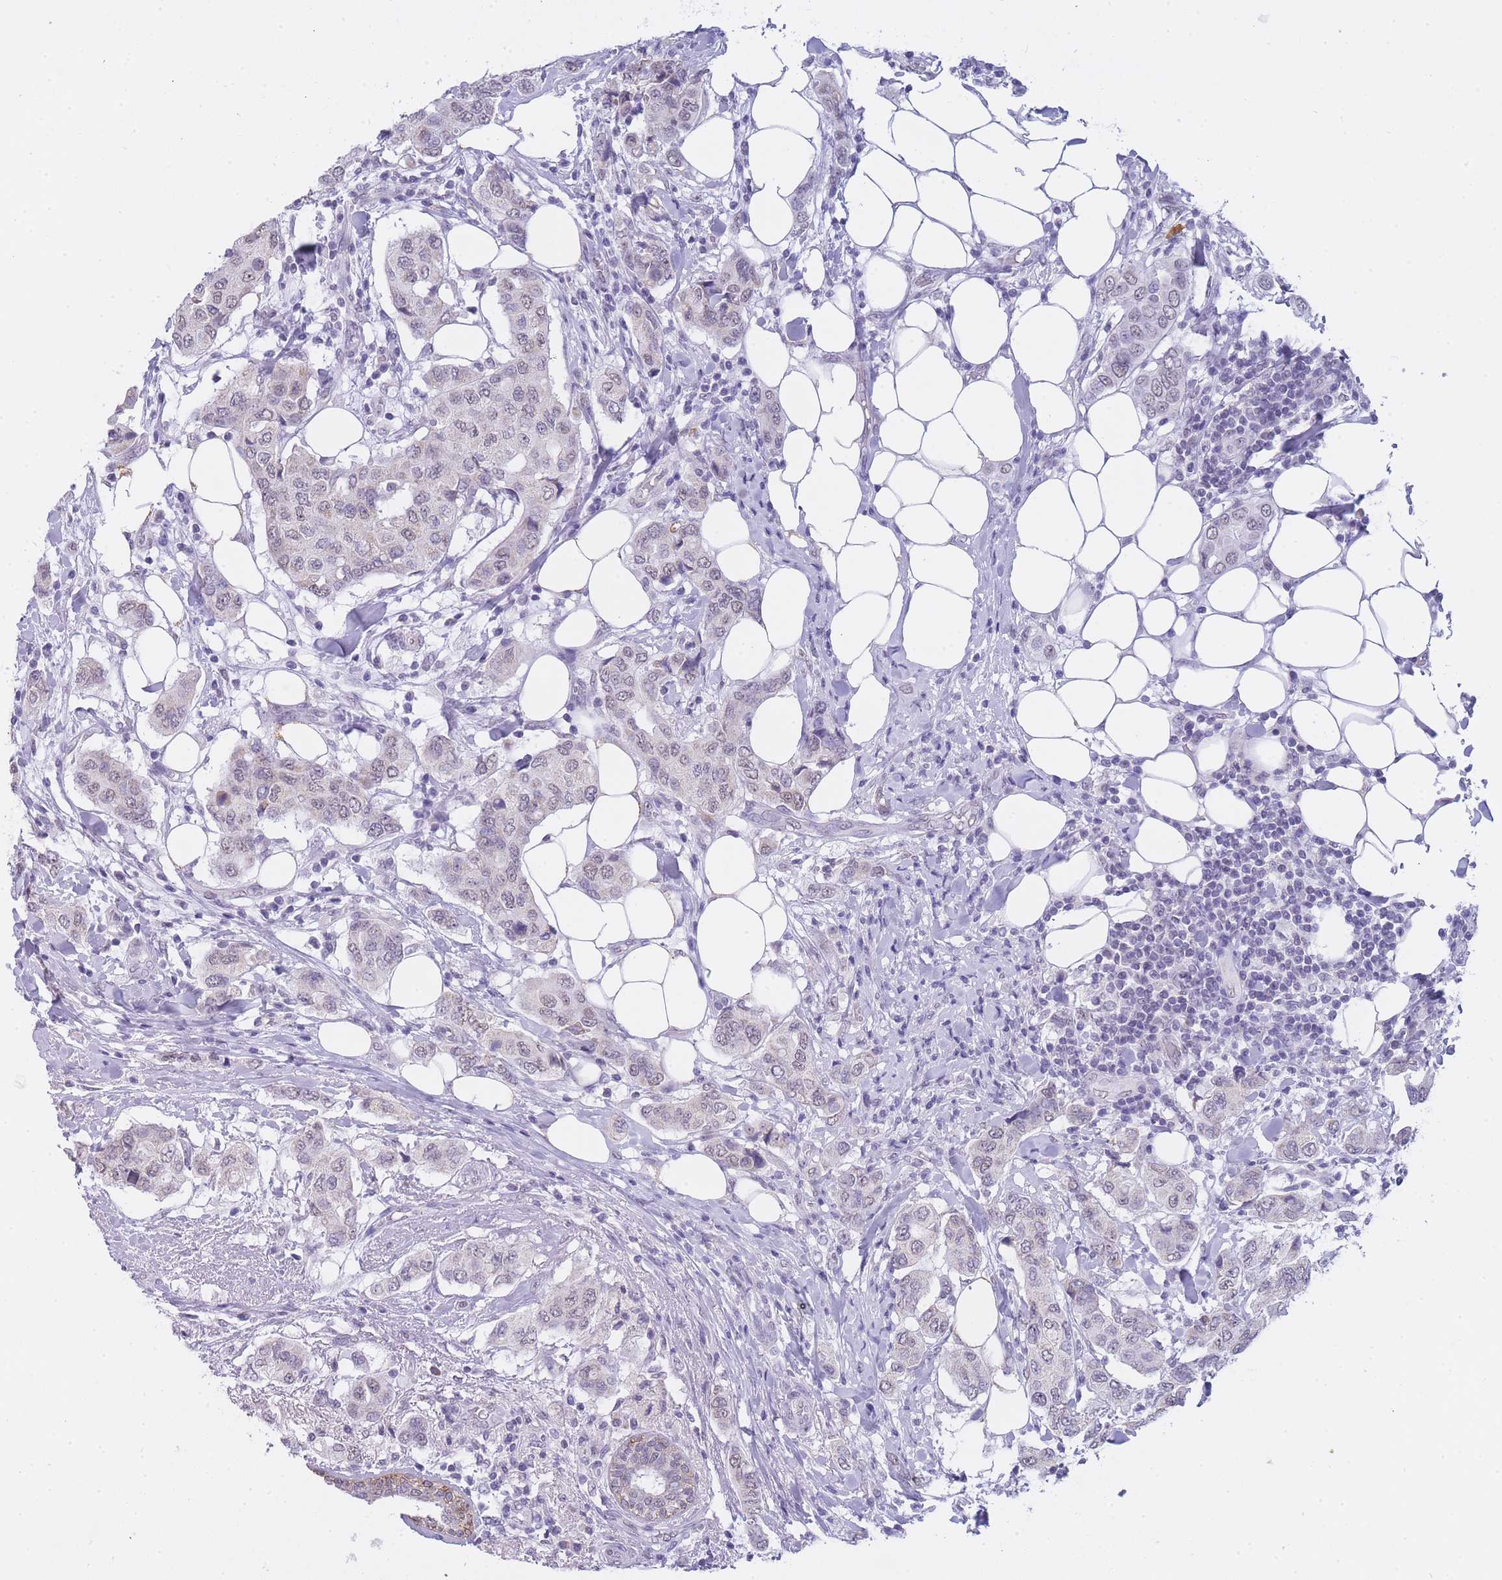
{"staining": {"intensity": "weak", "quantity": ">75%", "location": "nuclear"}, "tissue": "breast cancer", "cell_type": "Tumor cells", "image_type": "cancer", "snomed": [{"axis": "morphology", "description": "Lobular carcinoma"}, {"axis": "topography", "description": "Breast"}], "caption": "Immunohistochemistry micrograph of neoplastic tissue: human breast lobular carcinoma stained using immunohistochemistry (IHC) exhibits low levels of weak protein expression localized specifically in the nuclear of tumor cells, appearing as a nuclear brown color.", "gene": "FRAT2", "patient": {"sex": "female", "age": 51}}